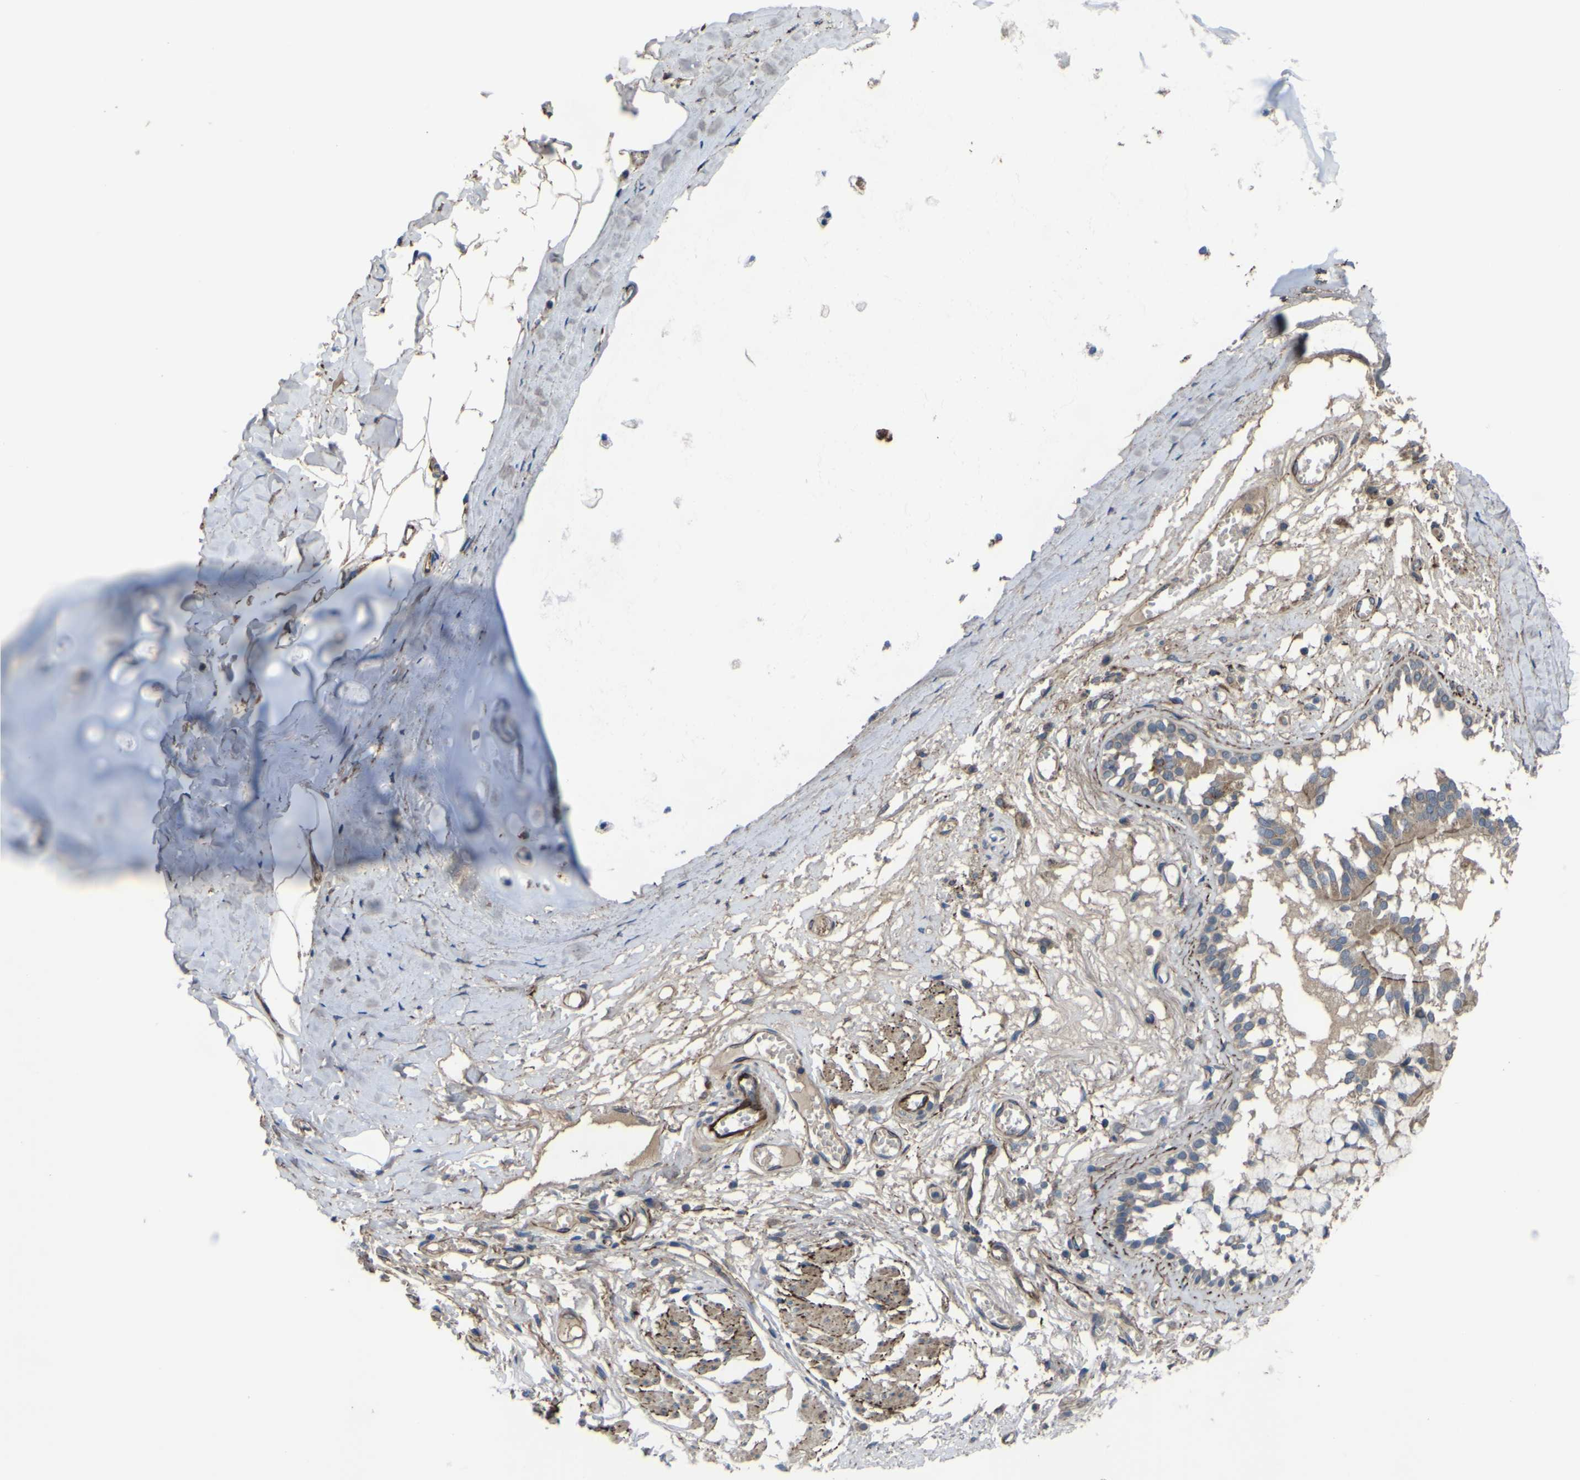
{"staining": {"intensity": "moderate", "quantity": ">75%", "location": "cytoplasmic/membranous"}, "tissue": "bronchus", "cell_type": "Respiratory epithelial cells", "image_type": "normal", "snomed": [{"axis": "morphology", "description": "Normal tissue, NOS"}, {"axis": "morphology", "description": "Inflammation, NOS"}, {"axis": "topography", "description": "Cartilage tissue"}, {"axis": "topography", "description": "Lung"}], "caption": "About >75% of respiratory epithelial cells in unremarkable bronchus display moderate cytoplasmic/membranous protein expression as visualized by brown immunohistochemical staining.", "gene": "GPLD1", "patient": {"sex": "male", "age": 71}}